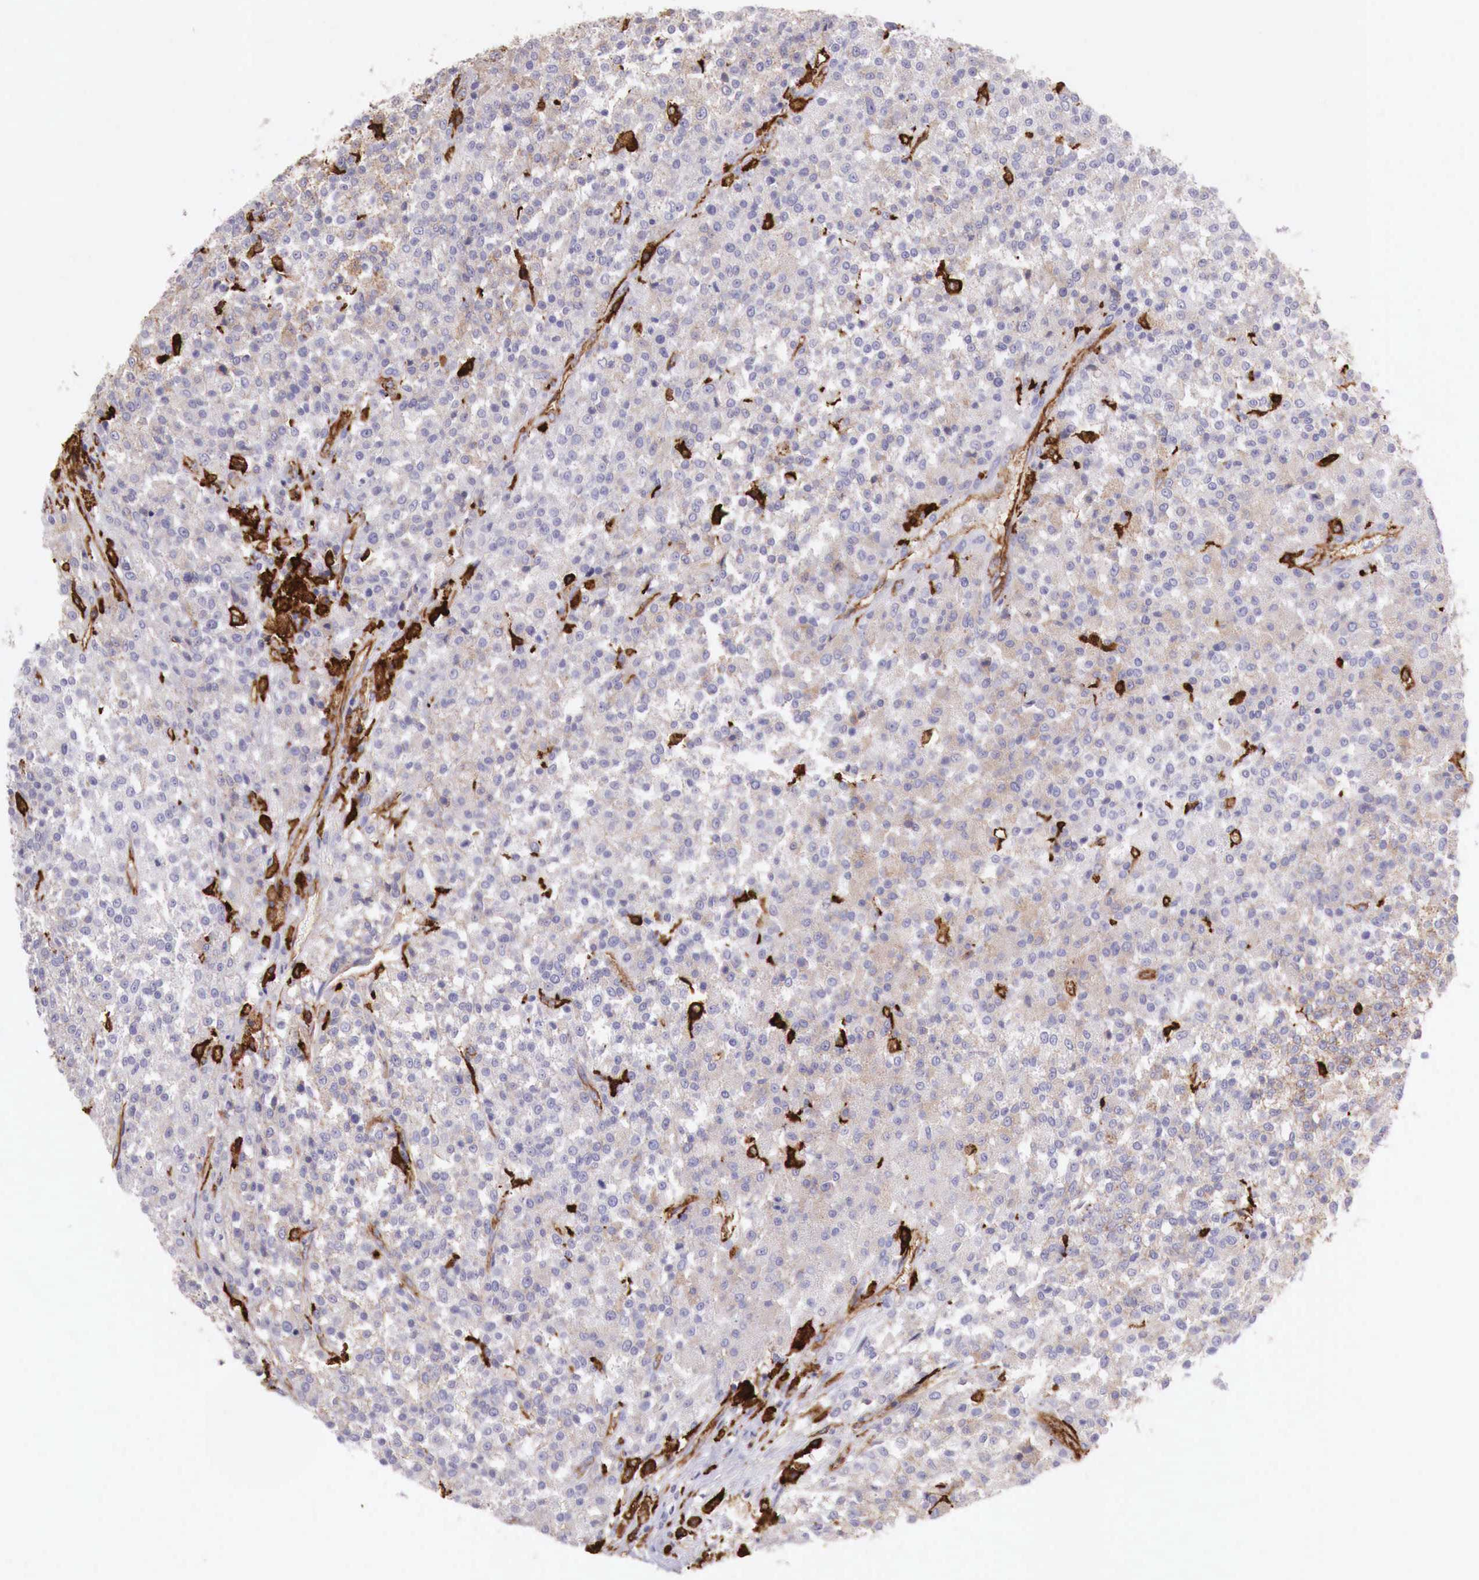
{"staining": {"intensity": "weak", "quantity": ">75%", "location": "cytoplasmic/membranous"}, "tissue": "testis cancer", "cell_type": "Tumor cells", "image_type": "cancer", "snomed": [{"axis": "morphology", "description": "Seminoma, NOS"}, {"axis": "topography", "description": "Testis"}], "caption": "Seminoma (testis) tissue reveals weak cytoplasmic/membranous expression in about >75% of tumor cells, visualized by immunohistochemistry. Using DAB (brown) and hematoxylin (blue) stains, captured at high magnification using brightfield microscopy.", "gene": "MSR1", "patient": {"sex": "male", "age": 59}}